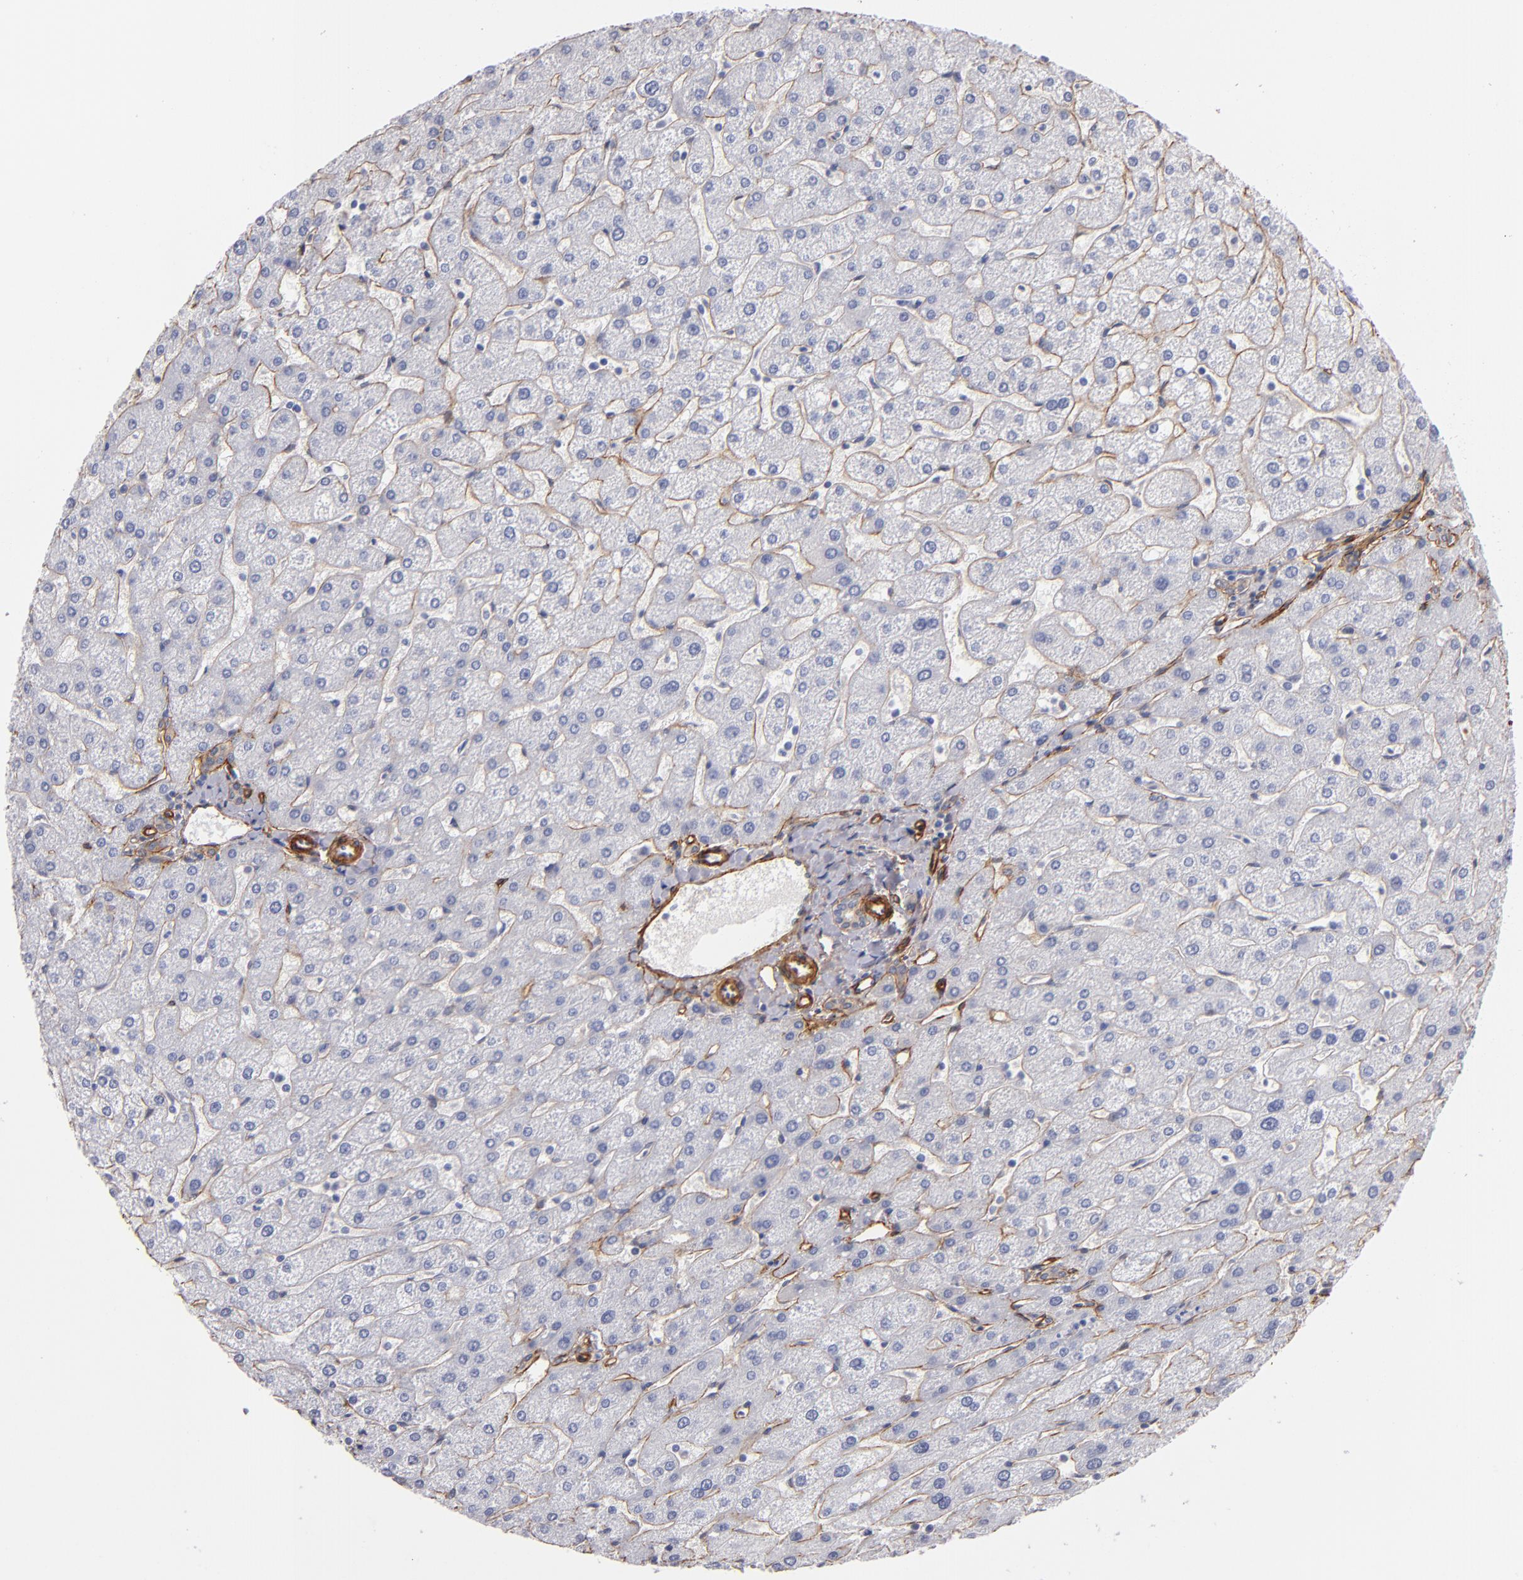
{"staining": {"intensity": "moderate", "quantity": ">75%", "location": "cytoplasmic/membranous"}, "tissue": "liver", "cell_type": "Cholangiocytes", "image_type": "normal", "snomed": [{"axis": "morphology", "description": "Normal tissue, NOS"}, {"axis": "topography", "description": "Liver"}], "caption": "IHC of unremarkable human liver reveals medium levels of moderate cytoplasmic/membranous expression in approximately >75% of cholangiocytes.", "gene": "LAMC1", "patient": {"sex": "male", "age": 67}}